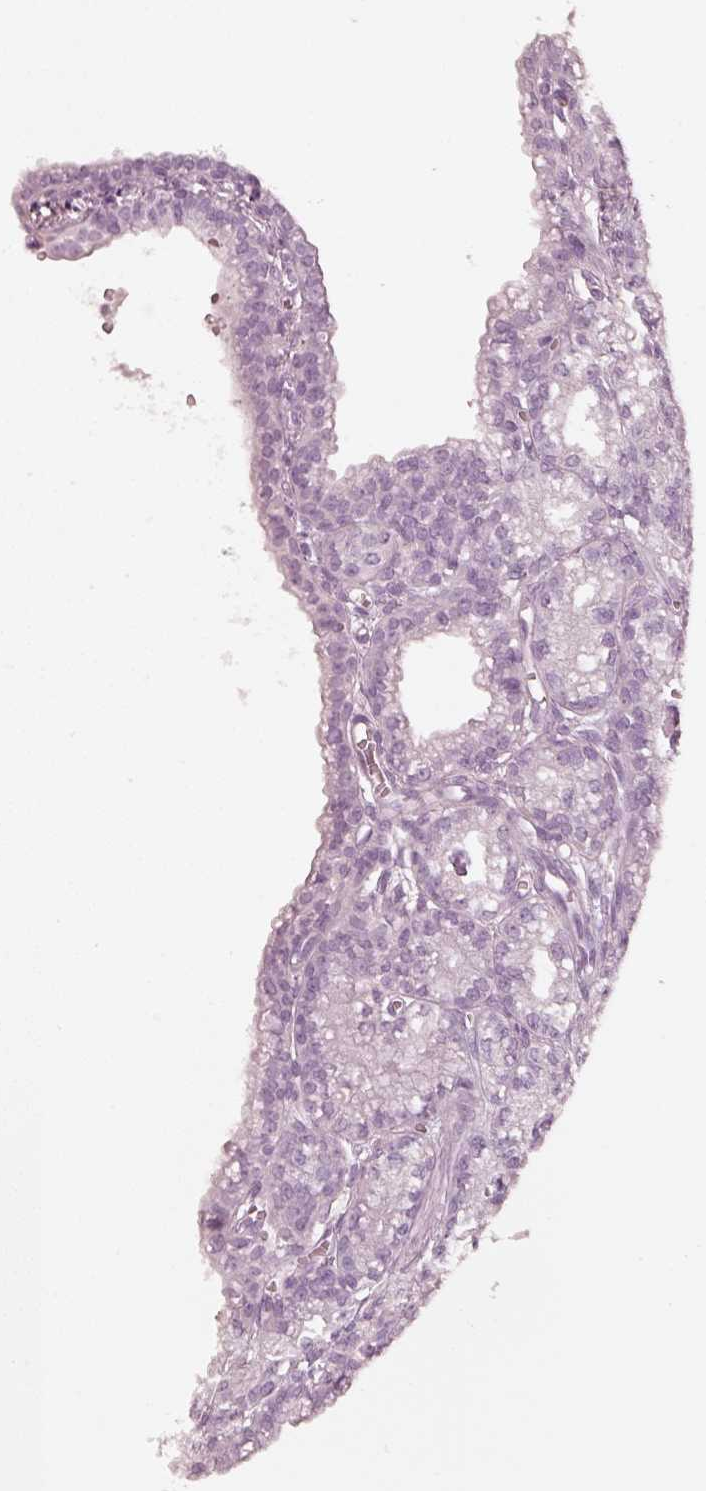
{"staining": {"intensity": "negative", "quantity": "none", "location": "none"}, "tissue": "seminal vesicle", "cell_type": "Glandular cells", "image_type": "normal", "snomed": [{"axis": "morphology", "description": "Normal tissue, NOS"}, {"axis": "morphology", "description": "Urothelial carcinoma, NOS"}, {"axis": "topography", "description": "Urinary bladder"}, {"axis": "topography", "description": "Seminal veicle"}], "caption": "Seminal vesicle stained for a protein using immunohistochemistry displays no staining glandular cells.", "gene": "R3HDML", "patient": {"sex": "male", "age": 76}}